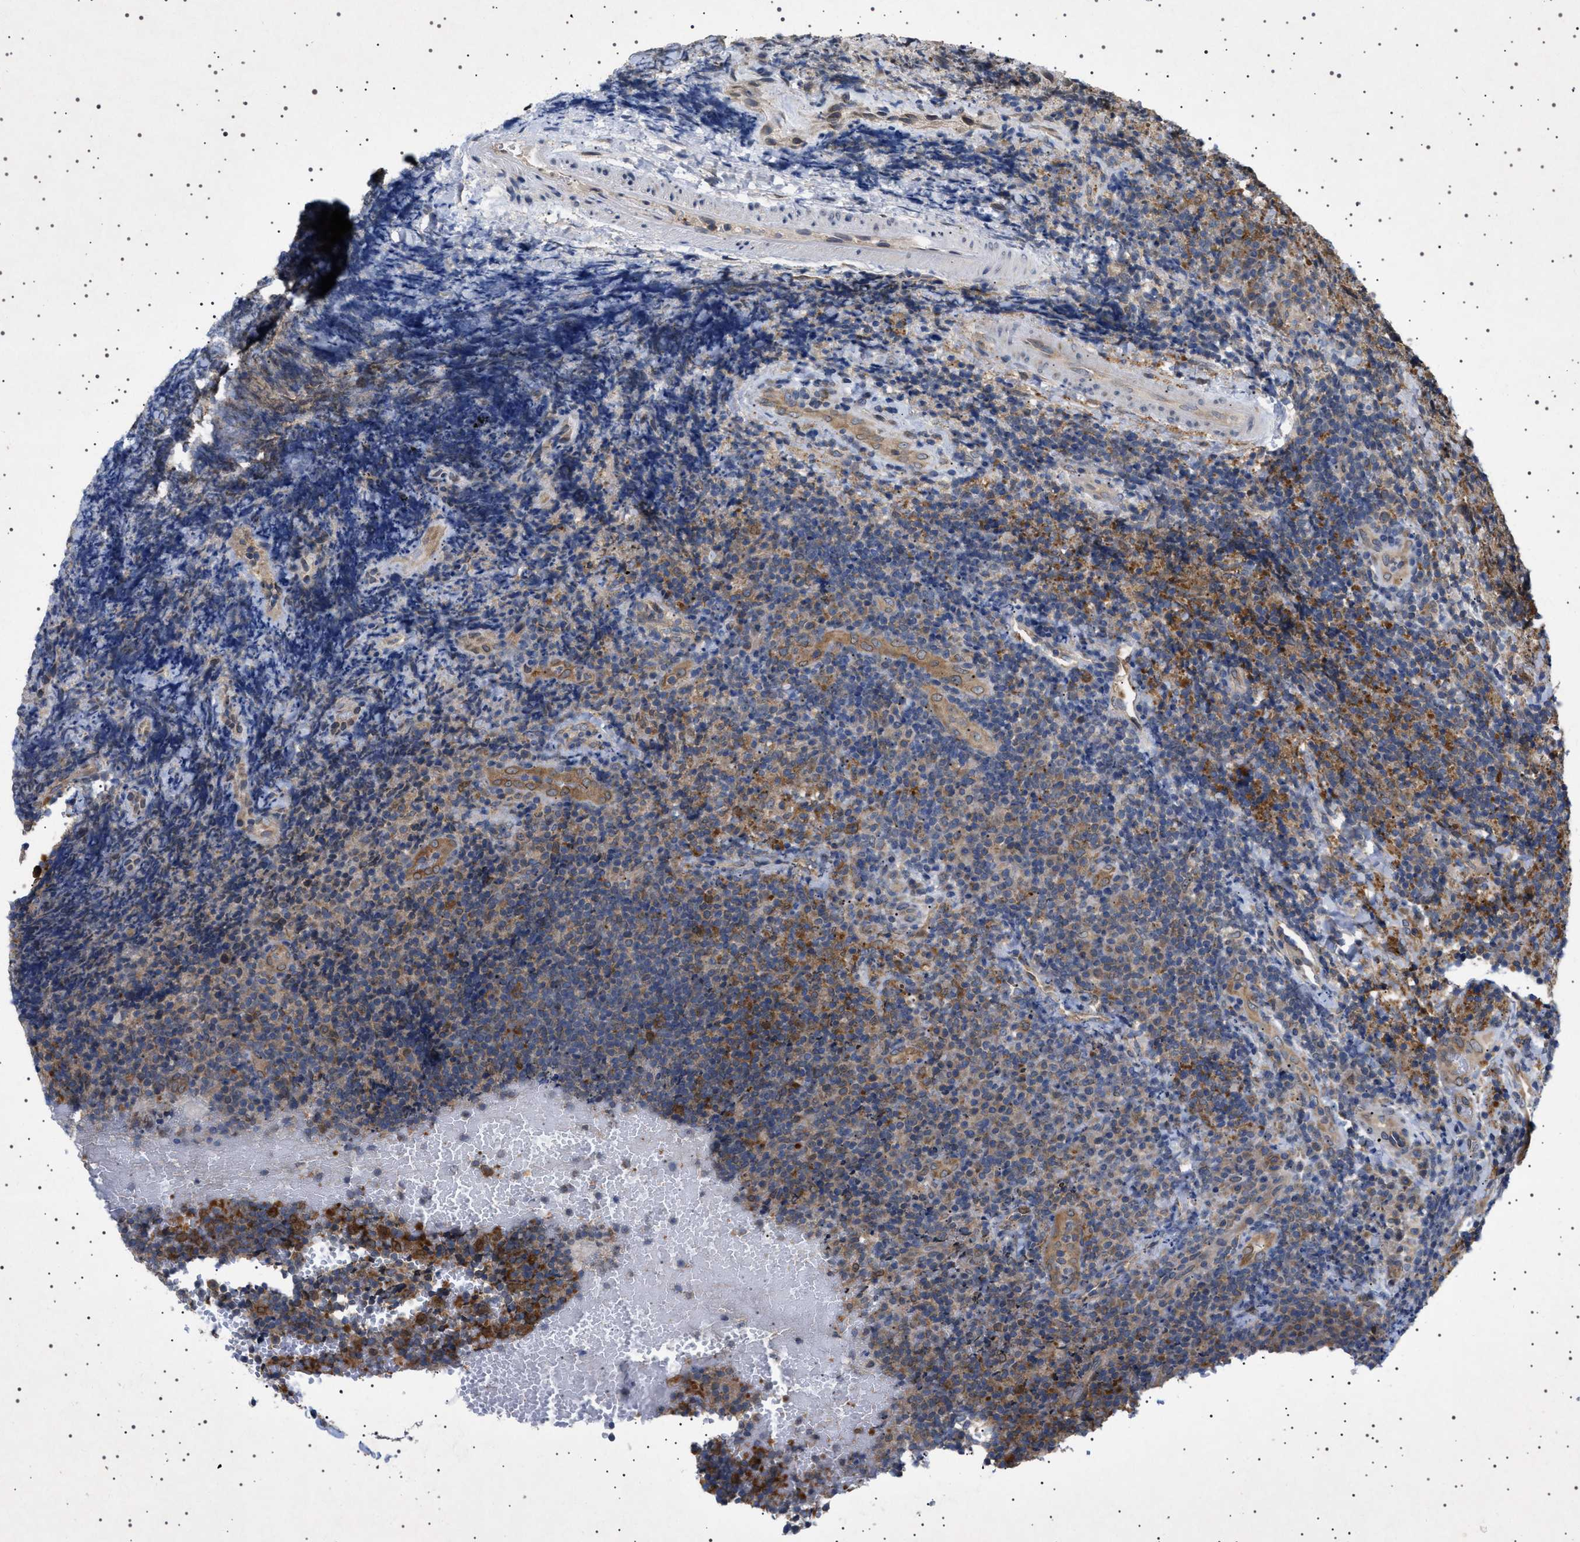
{"staining": {"intensity": "moderate", "quantity": "25%-75%", "location": "cytoplasmic/membranous"}, "tissue": "lymphoma", "cell_type": "Tumor cells", "image_type": "cancer", "snomed": [{"axis": "morphology", "description": "Malignant lymphoma, non-Hodgkin's type, High grade"}, {"axis": "topography", "description": "Tonsil"}], "caption": "This image displays high-grade malignant lymphoma, non-Hodgkin's type stained with IHC to label a protein in brown. The cytoplasmic/membranous of tumor cells show moderate positivity for the protein. Nuclei are counter-stained blue.", "gene": "NUP93", "patient": {"sex": "female", "age": 36}}